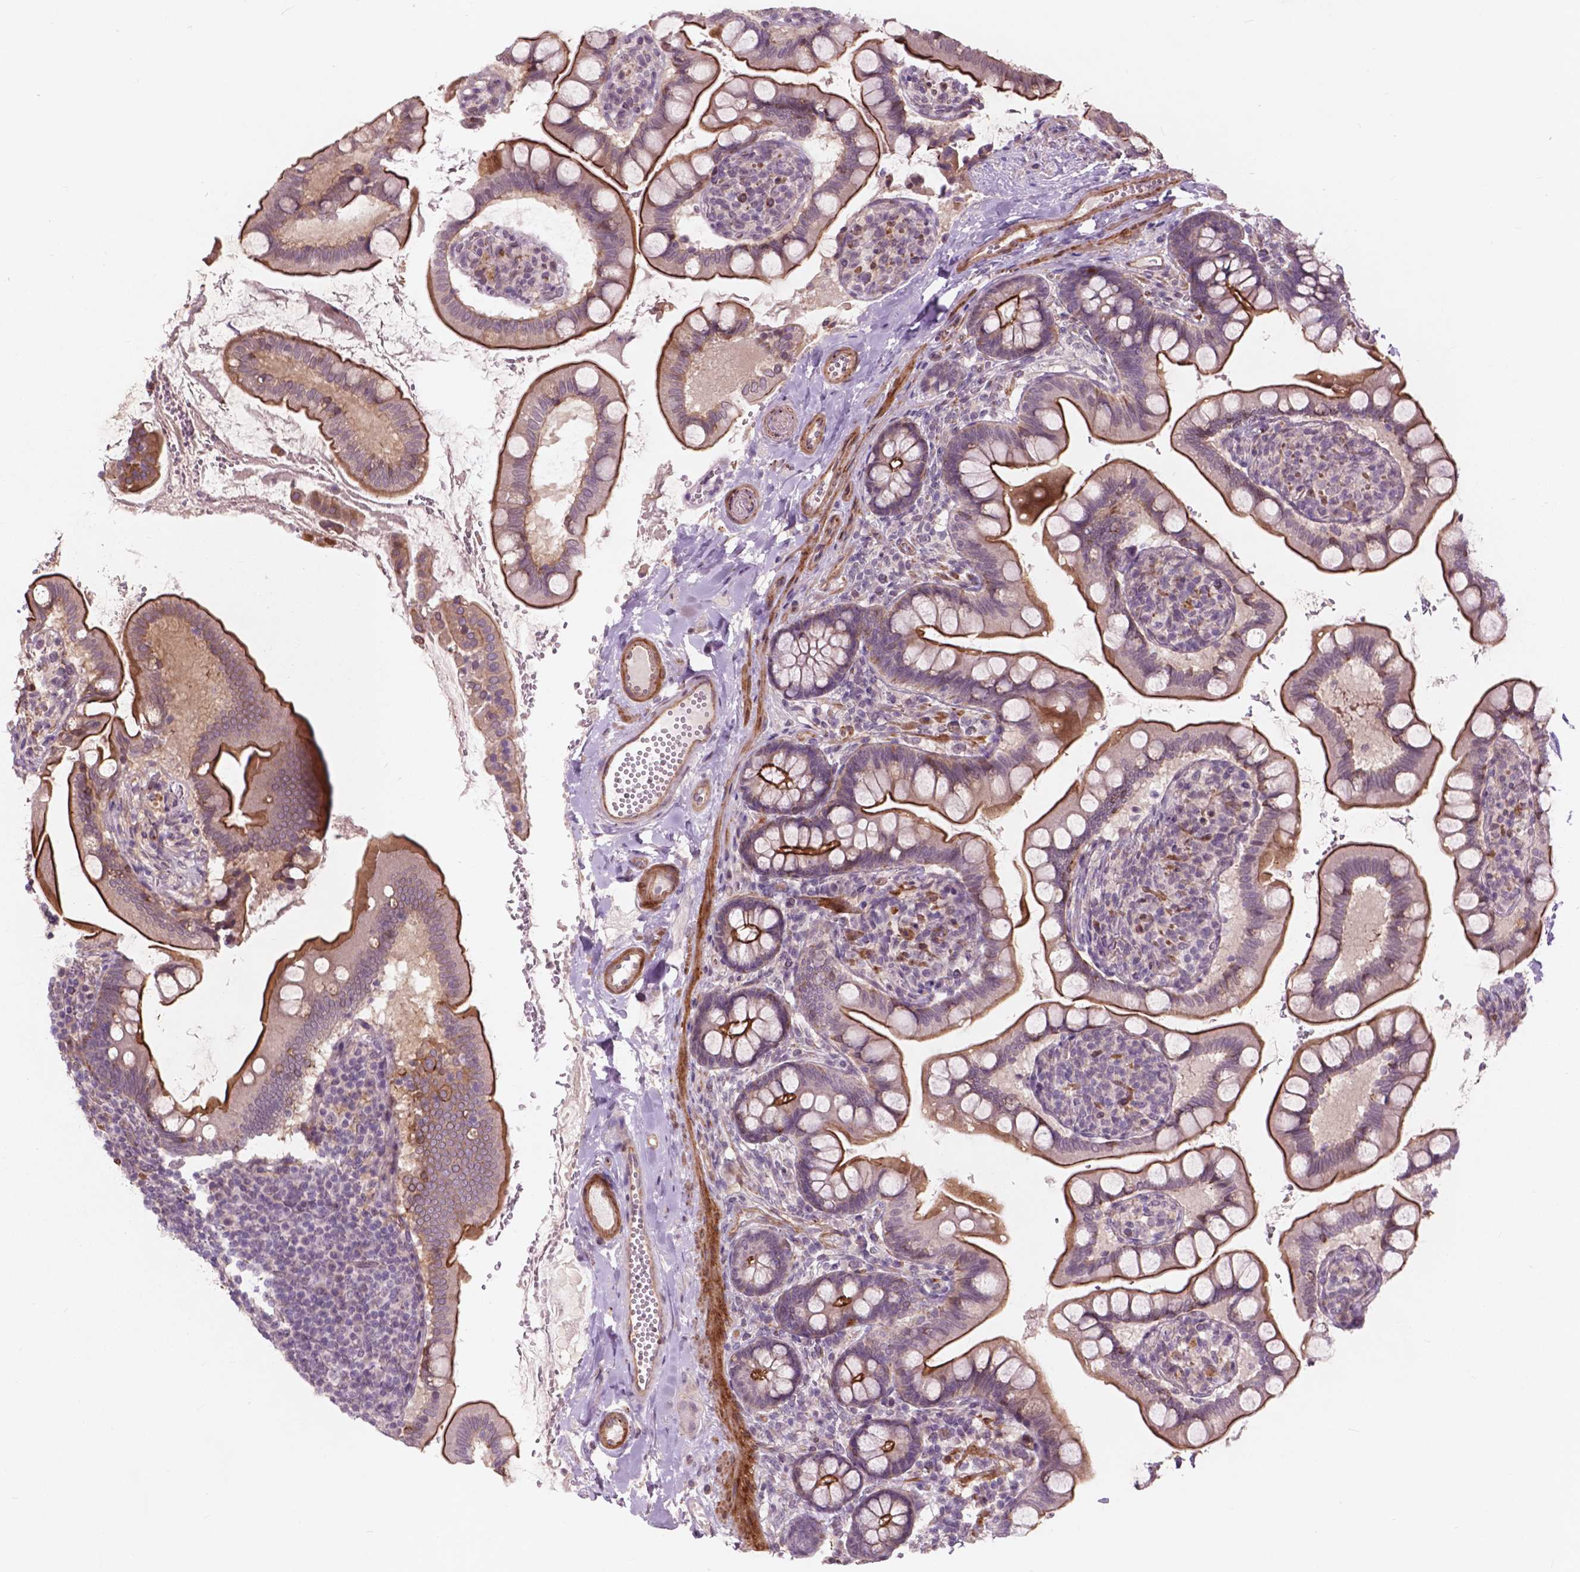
{"staining": {"intensity": "strong", "quantity": "25%-75%", "location": "cytoplasmic/membranous"}, "tissue": "small intestine", "cell_type": "Glandular cells", "image_type": "normal", "snomed": [{"axis": "morphology", "description": "Normal tissue, NOS"}, {"axis": "topography", "description": "Small intestine"}], "caption": "Brown immunohistochemical staining in benign human small intestine shows strong cytoplasmic/membranous expression in approximately 25%-75% of glandular cells. (DAB (3,3'-diaminobenzidine) IHC with brightfield microscopy, high magnification).", "gene": "RFPL4B", "patient": {"sex": "female", "age": 56}}